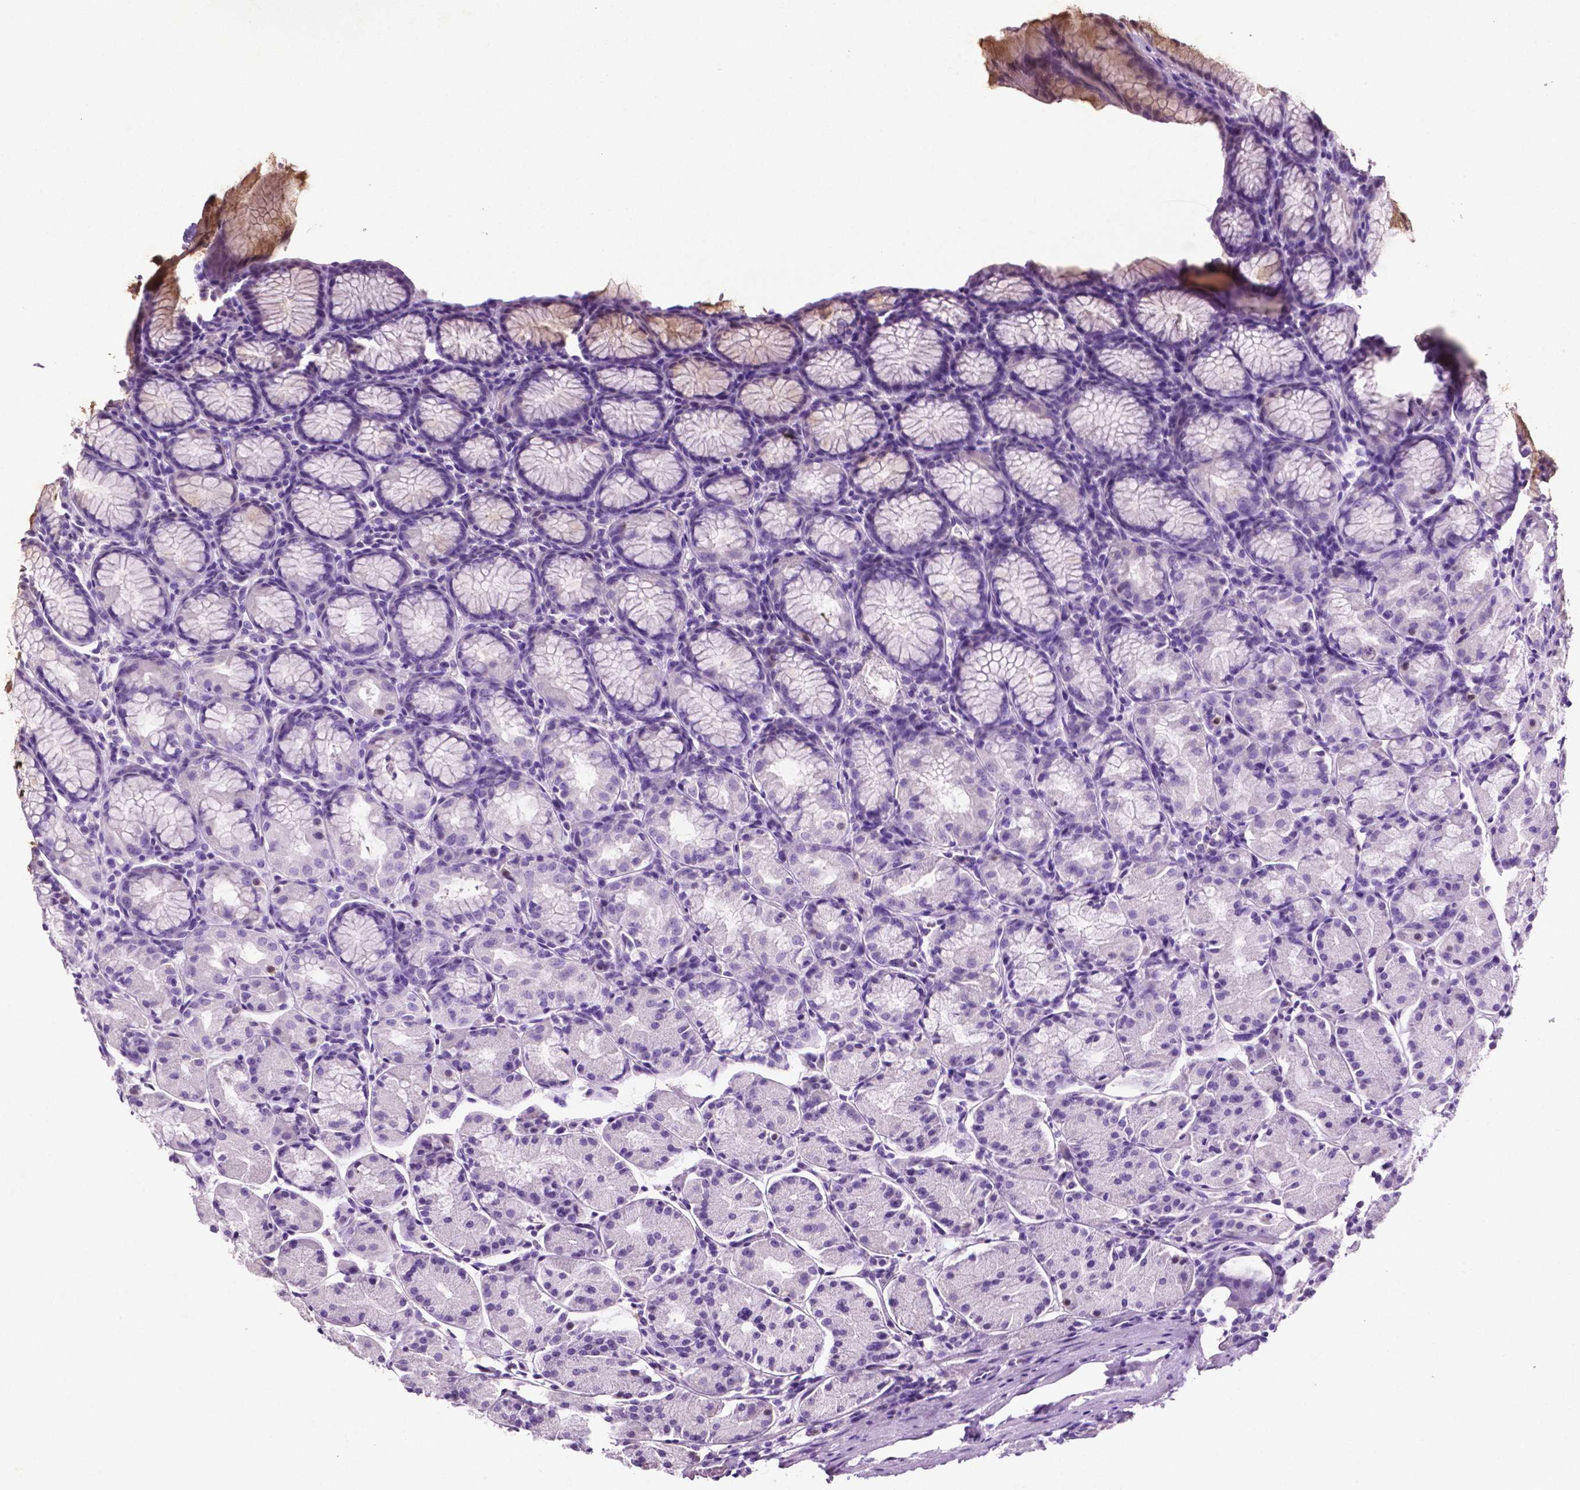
{"staining": {"intensity": "moderate", "quantity": "<25%", "location": "cytoplasmic/membranous"}, "tissue": "stomach", "cell_type": "Glandular cells", "image_type": "normal", "snomed": [{"axis": "morphology", "description": "Normal tissue, NOS"}, {"axis": "topography", "description": "Stomach, upper"}], "caption": "Brown immunohistochemical staining in benign stomach reveals moderate cytoplasmic/membranous positivity in approximately <25% of glandular cells. The staining is performed using DAB (3,3'-diaminobenzidine) brown chromogen to label protein expression. The nuclei are counter-stained blue using hematoxylin.", "gene": "PHGR1", "patient": {"sex": "male", "age": 47}}